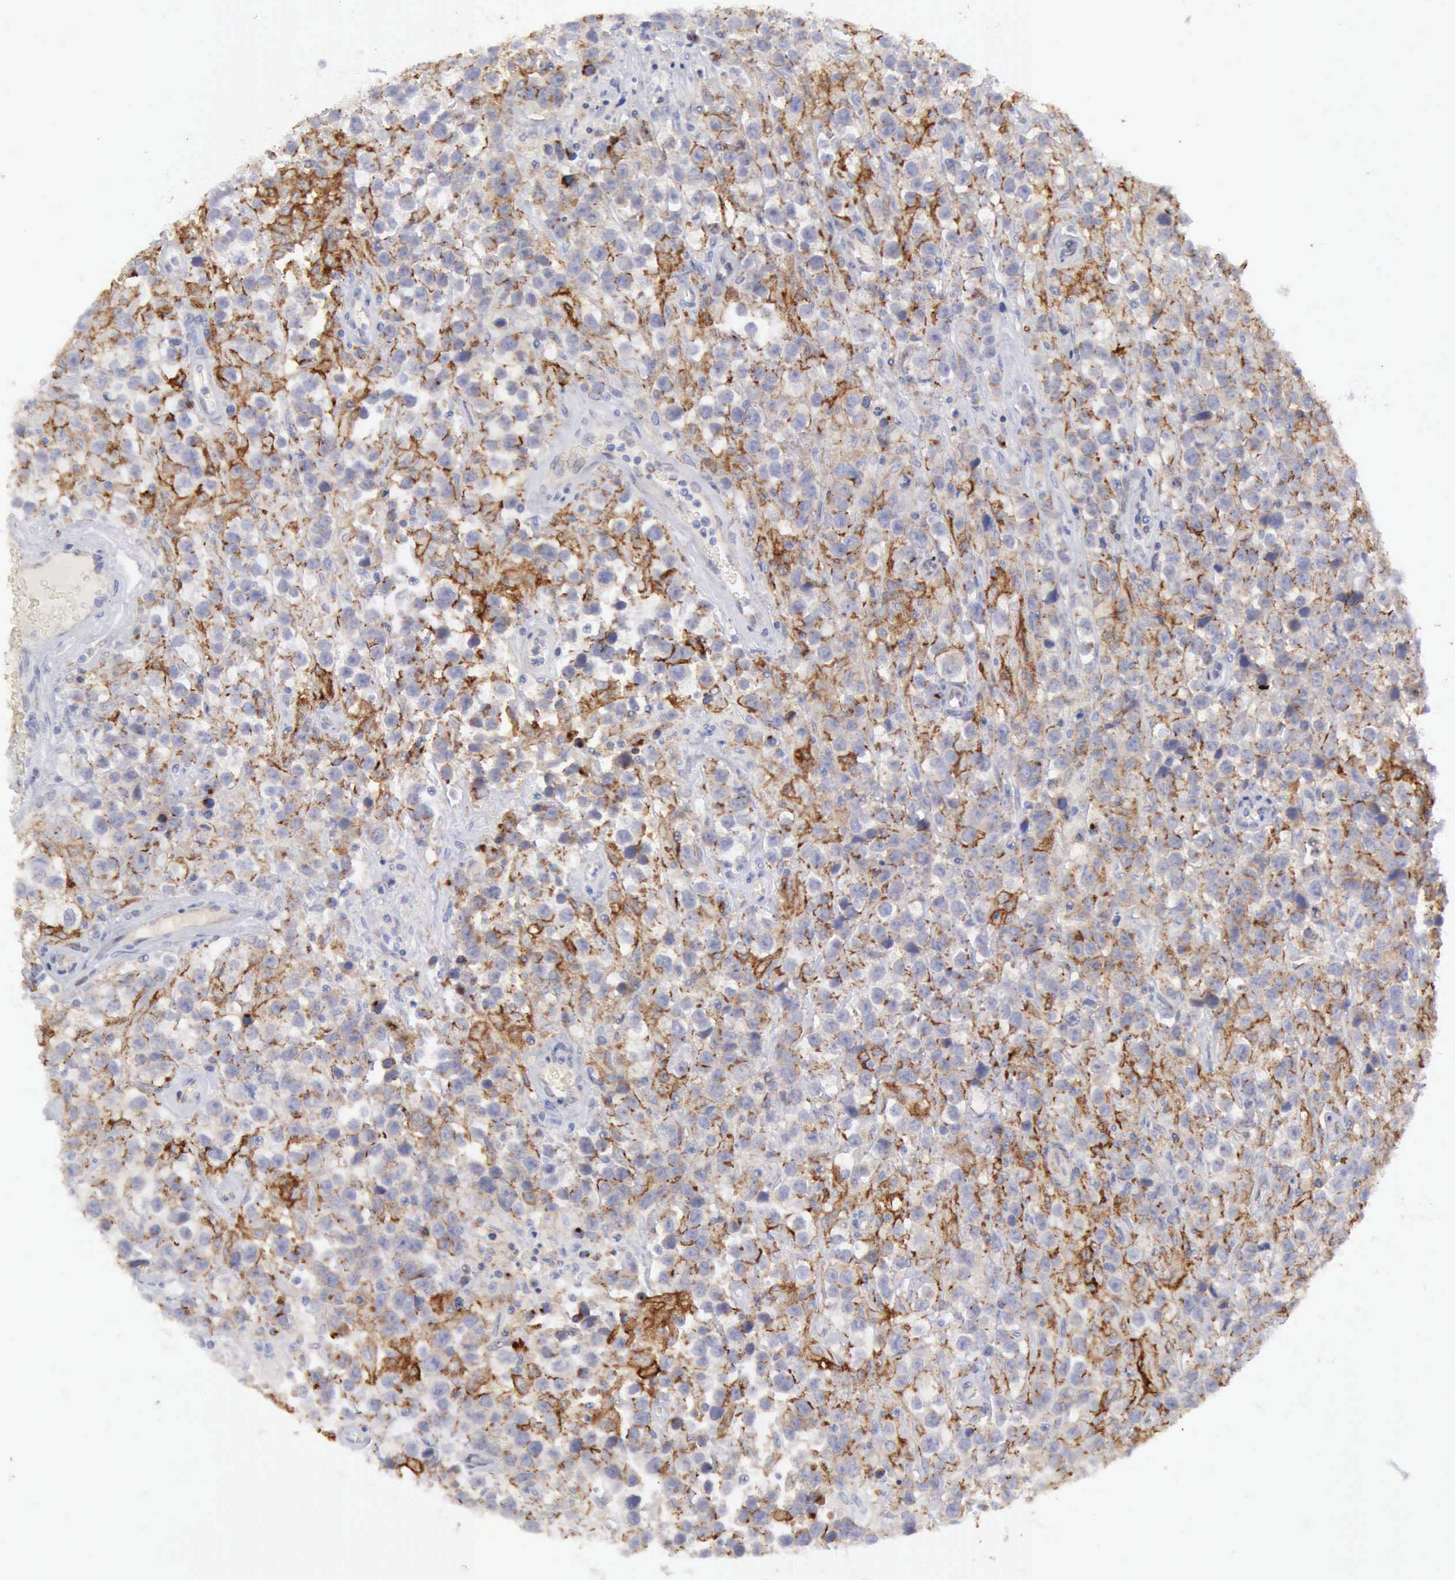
{"staining": {"intensity": "weak", "quantity": "<25%", "location": "cytoplasmic/membranous"}, "tissue": "testis cancer", "cell_type": "Tumor cells", "image_type": "cancer", "snomed": [{"axis": "morphology", "description": "Seminoma, NOS"}, {"axis": "topography", "description": "Testis"}], "caption": "Immunohistochemistry (IHC) photomicrograph of testis cancer stained for a protein (brown), which demonstrates no staining in tumor cells.", "gene": "TFRC", "patient": {"sex": "male", "age": 43}}